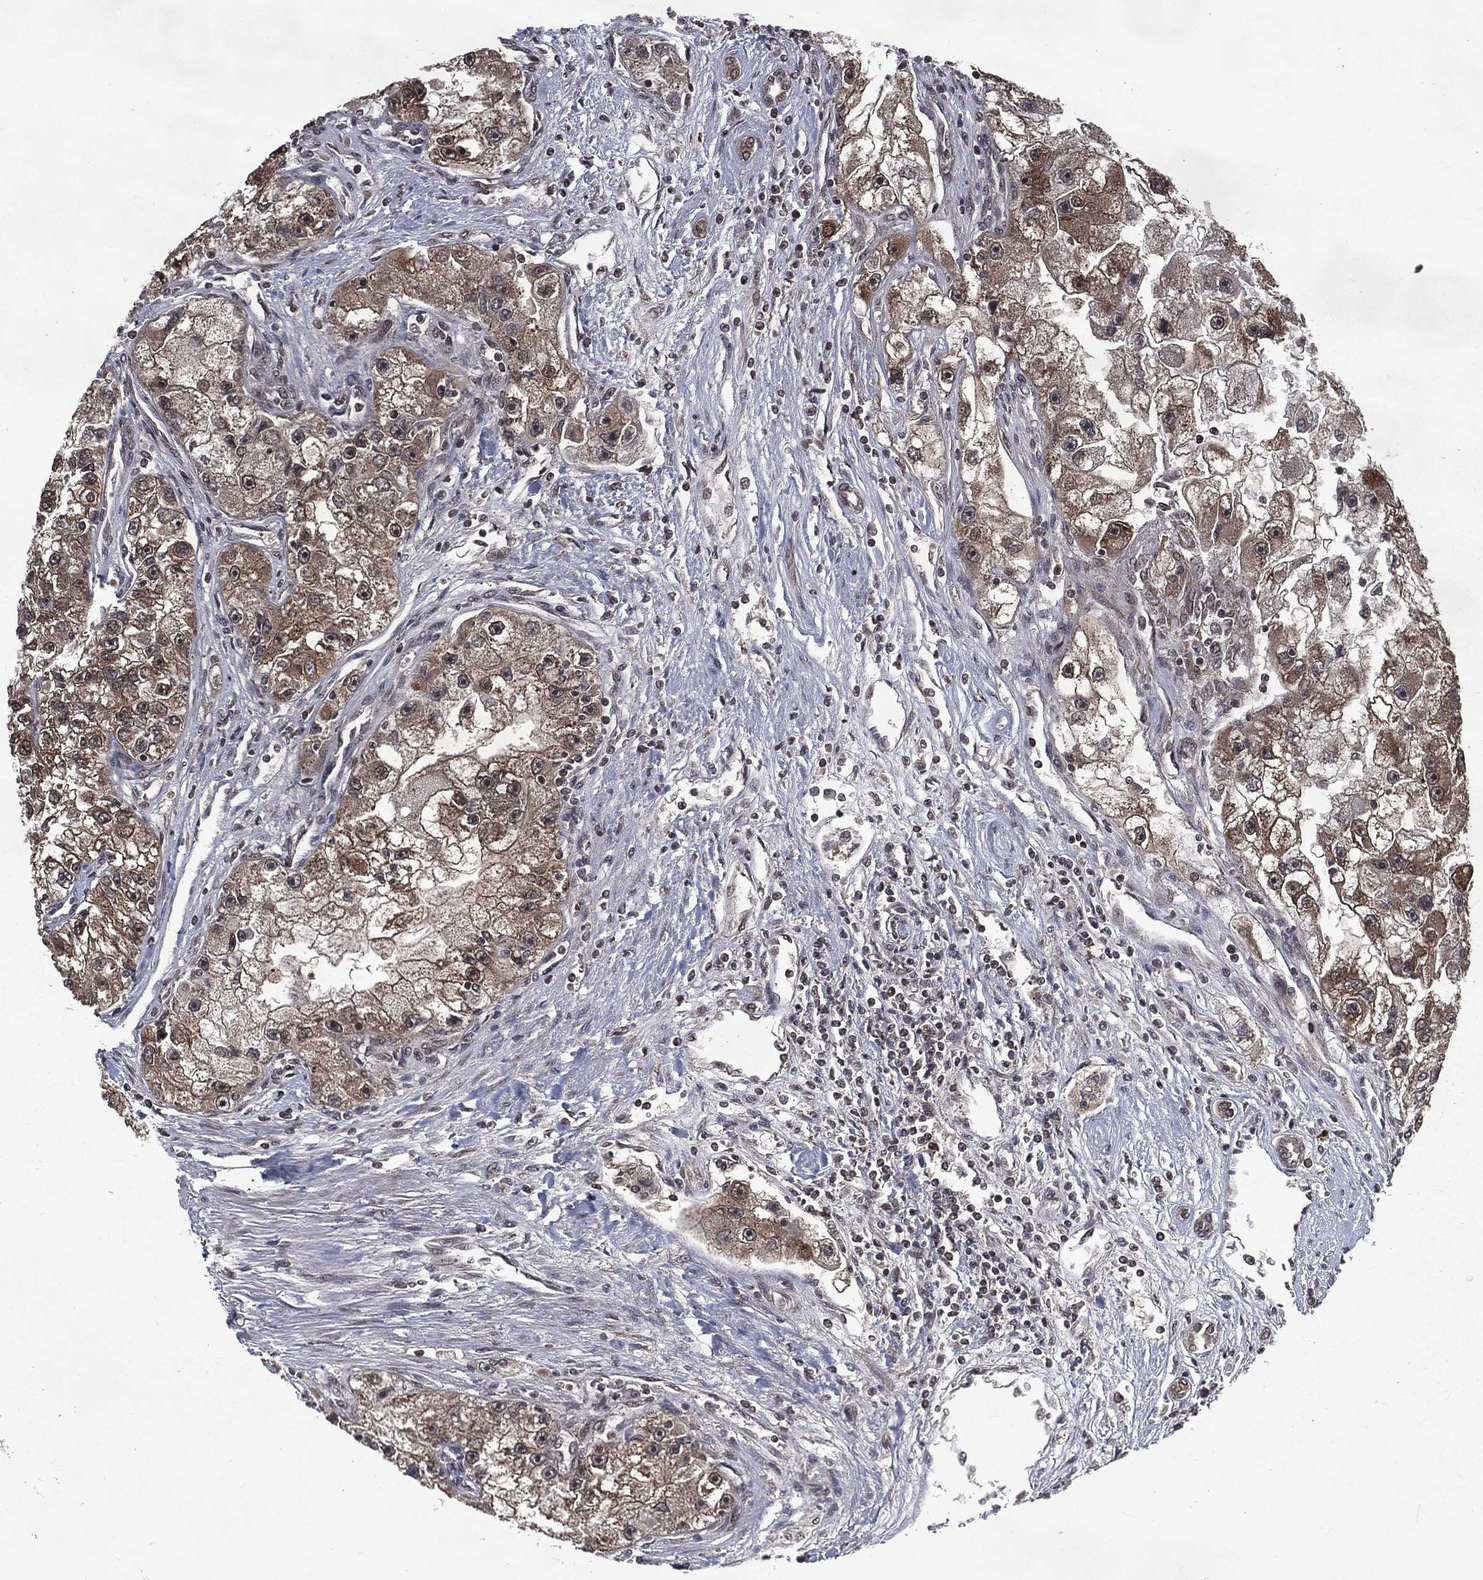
{"staining": {"intensity": "moderate", "quantity": "25%-75%", "location": "cytoplasmic/membranous"}, "tissue": "renal cancer", "cell_type": "Tumor cells", "image_type": "cancer", "snomed": [{"axis": "morphology", "description": "Adenocarcinoma, NOS"}, {"axis": "topography", "description": "Kidney"}], "caption": "The image displays a brown stain indicating the presence of a protein in the cytoplasmic/membranous of tumor cells in adenocarcinoma (renal). (IHC, brightfield microscopy, high magnification).", "gene": "STAU2", "patient": {"sex": "male", "age": 63}}